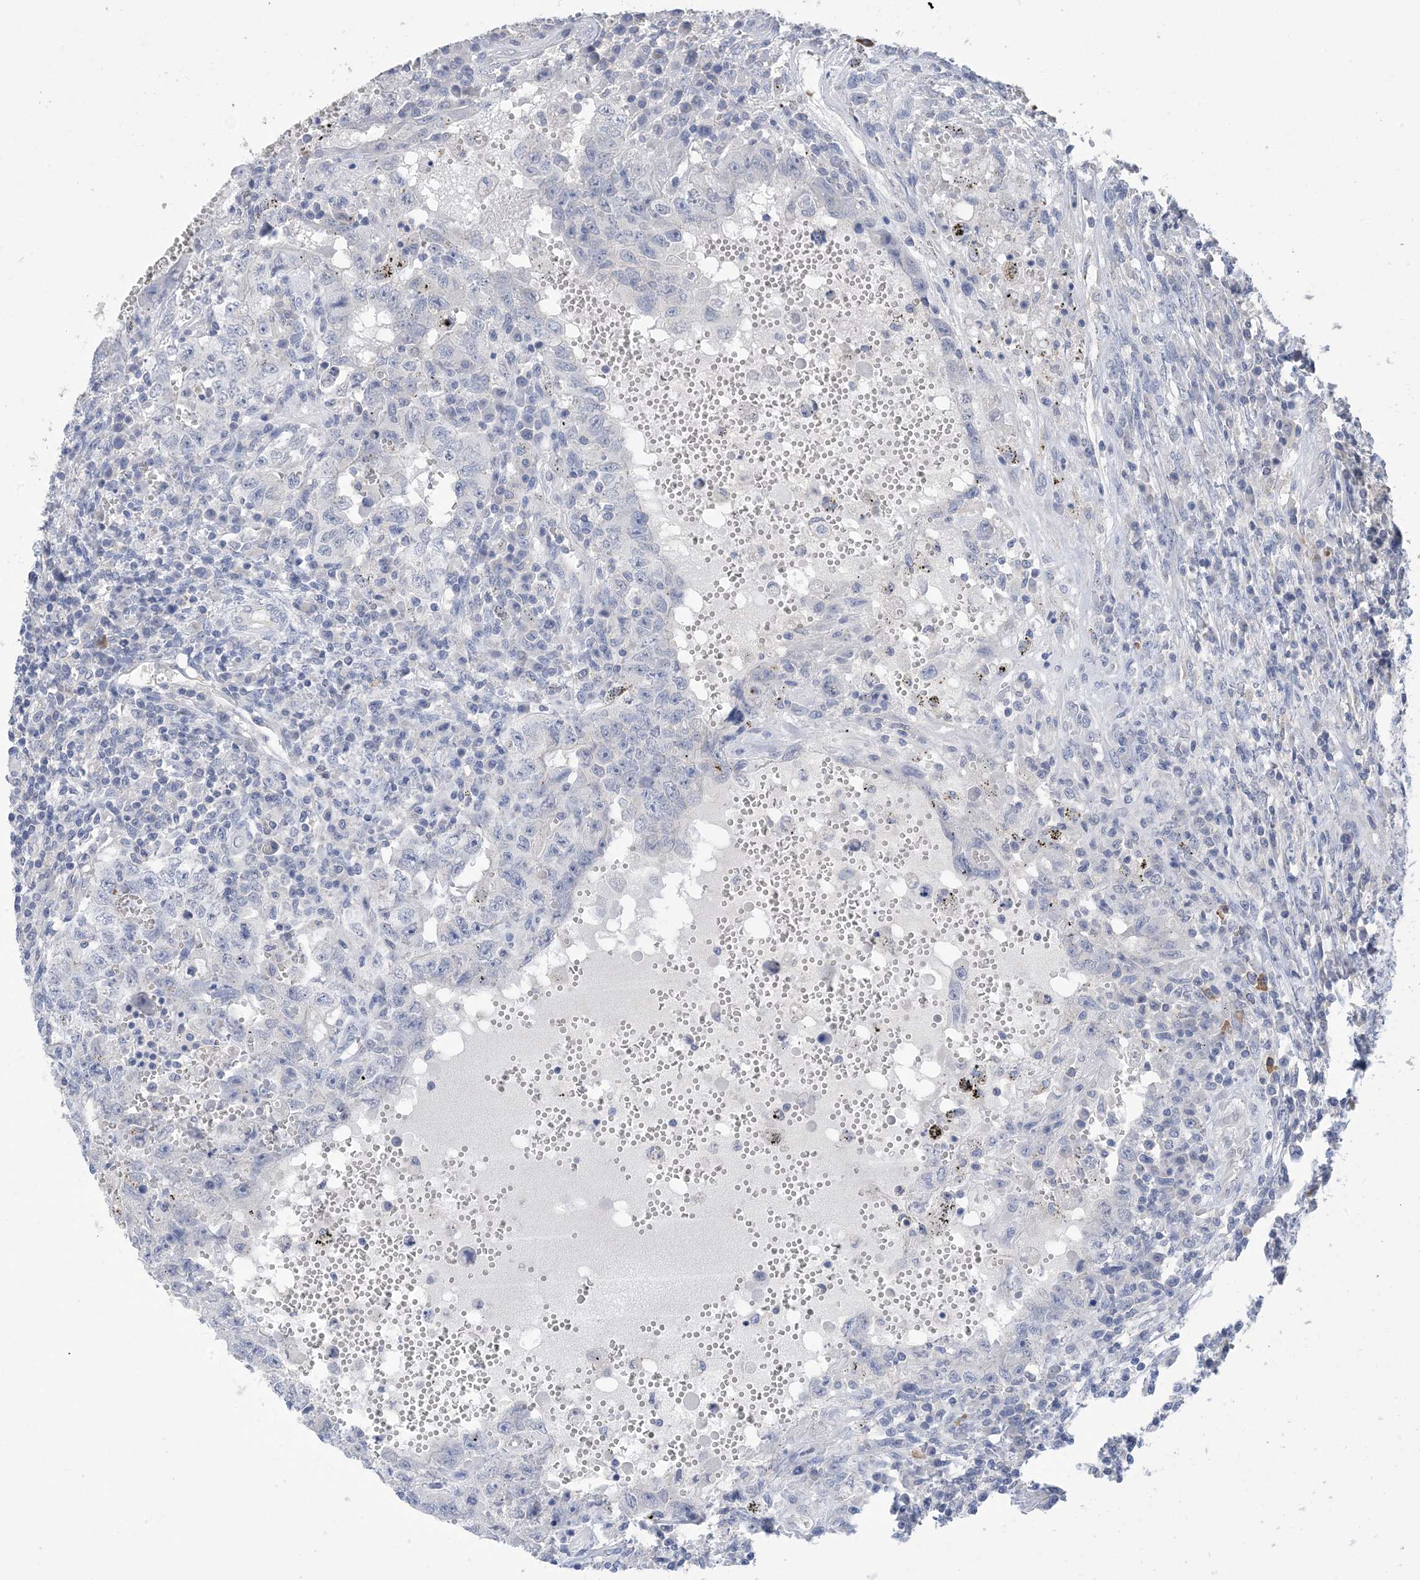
{"staining": {"intensity": "negative", "quantity": "none", "location": "none"}, "tissue": "testis cancer", "cell_type": "Tumor cells", "image_type": "cancer", "snomed": [{"axis": "morphology", "description": "Carcinoma, Embryonal, NOS"}, {"axis": "topography", "description": "Testis"}], "caption": "This is a micrograph of immunohistochemistry (IHC) staining of testis cancer (embryonal carcinoma), which shows no staining in tumor cells.", "gene": "DSC3", "patient": {"sex": "male", "age": 26}}